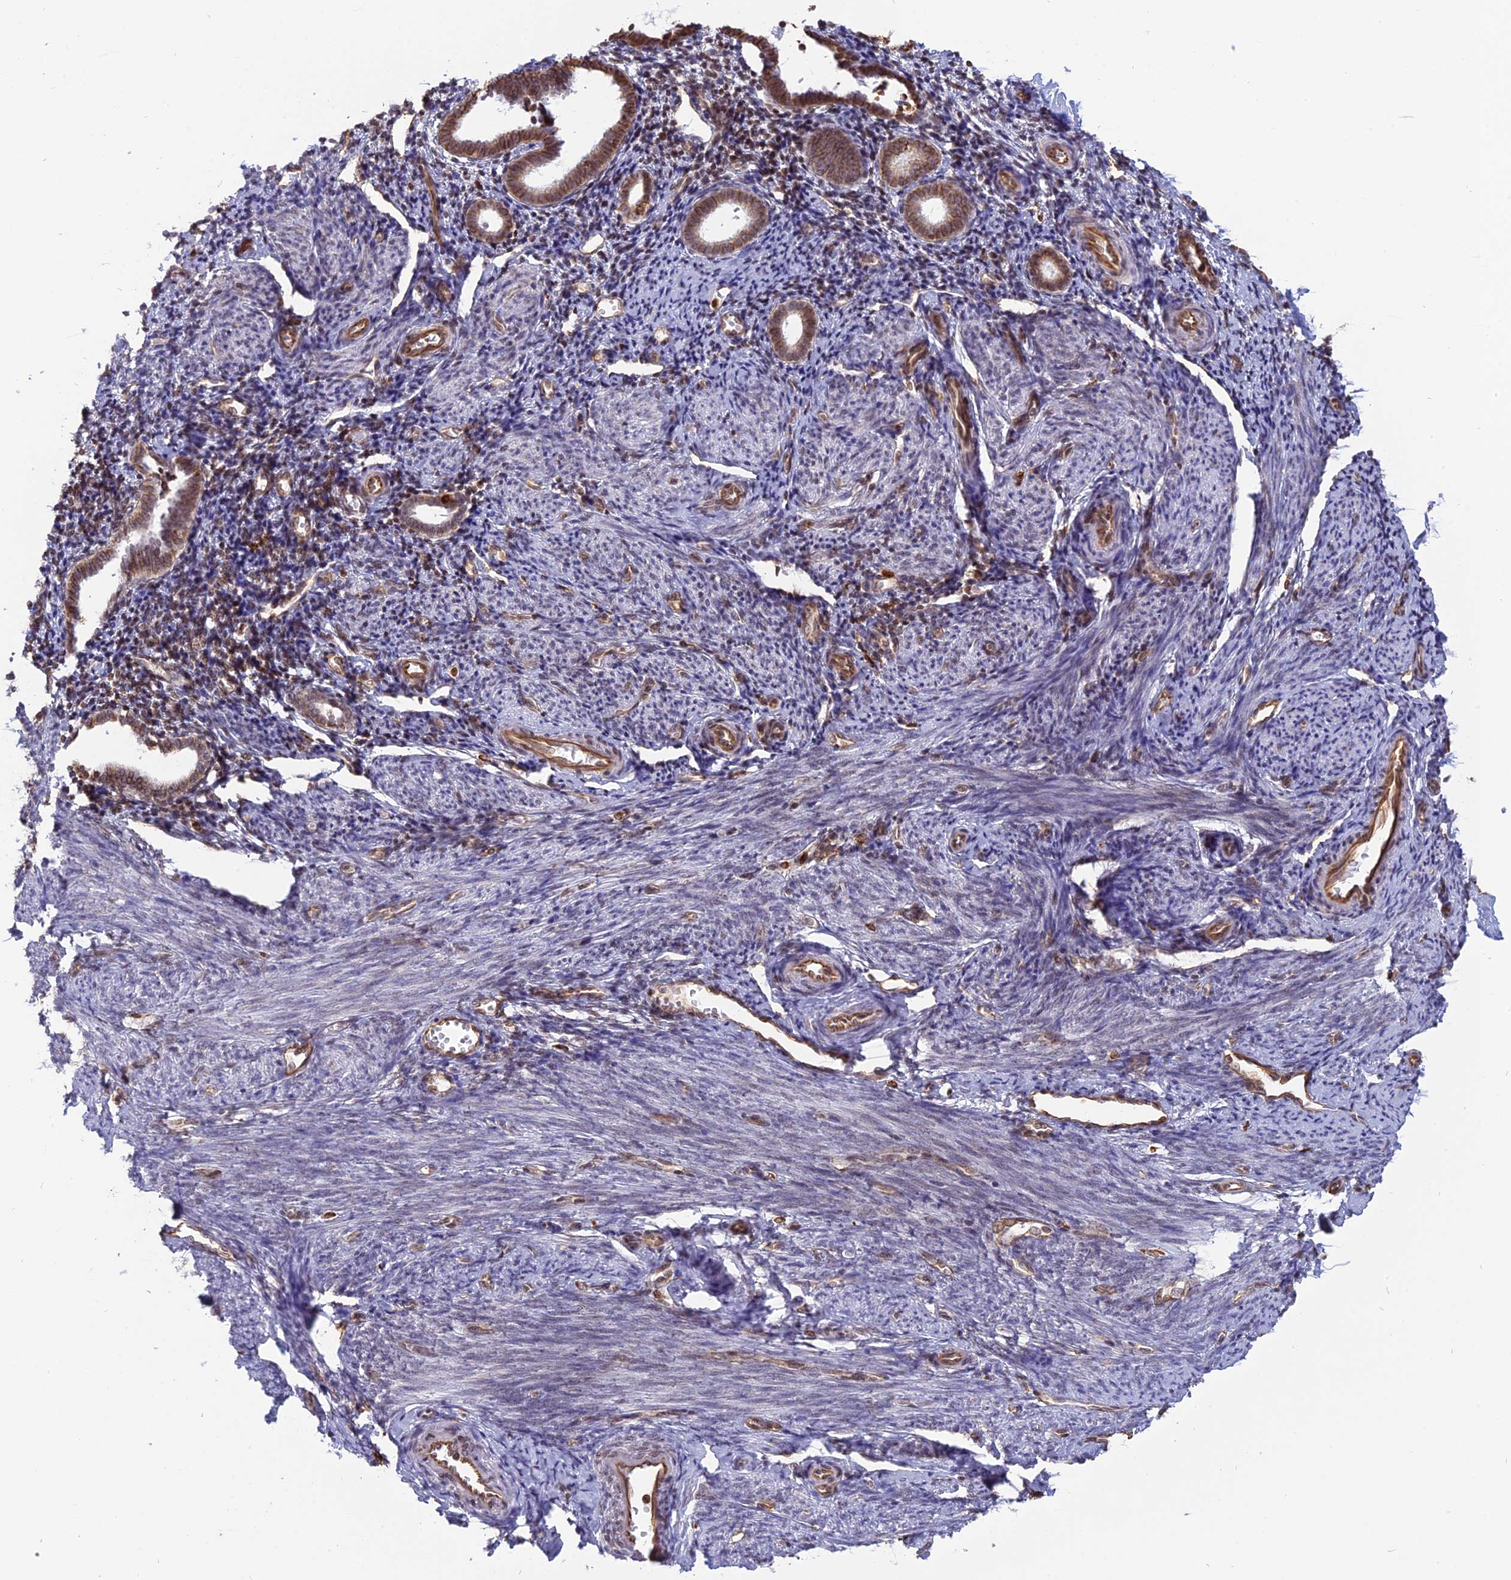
{"staining": {"intensity": "negative", "quantity": "none", "location": "none"}, "tissue": "endometrium", "cell_type": "Cells in endometrial stroma", "image_type": "normal", "snomed": [{"axis": "morphology", "description": "Normal tissue, NOS"}, {"axis": "topography", "description": "Endometrium"}], "caption": "Cells in endometrial stroma show no significant protein staining in unremarkable endometrium.", "gene": "APOBR", "patient": {"sex": "female", "age": 56}}